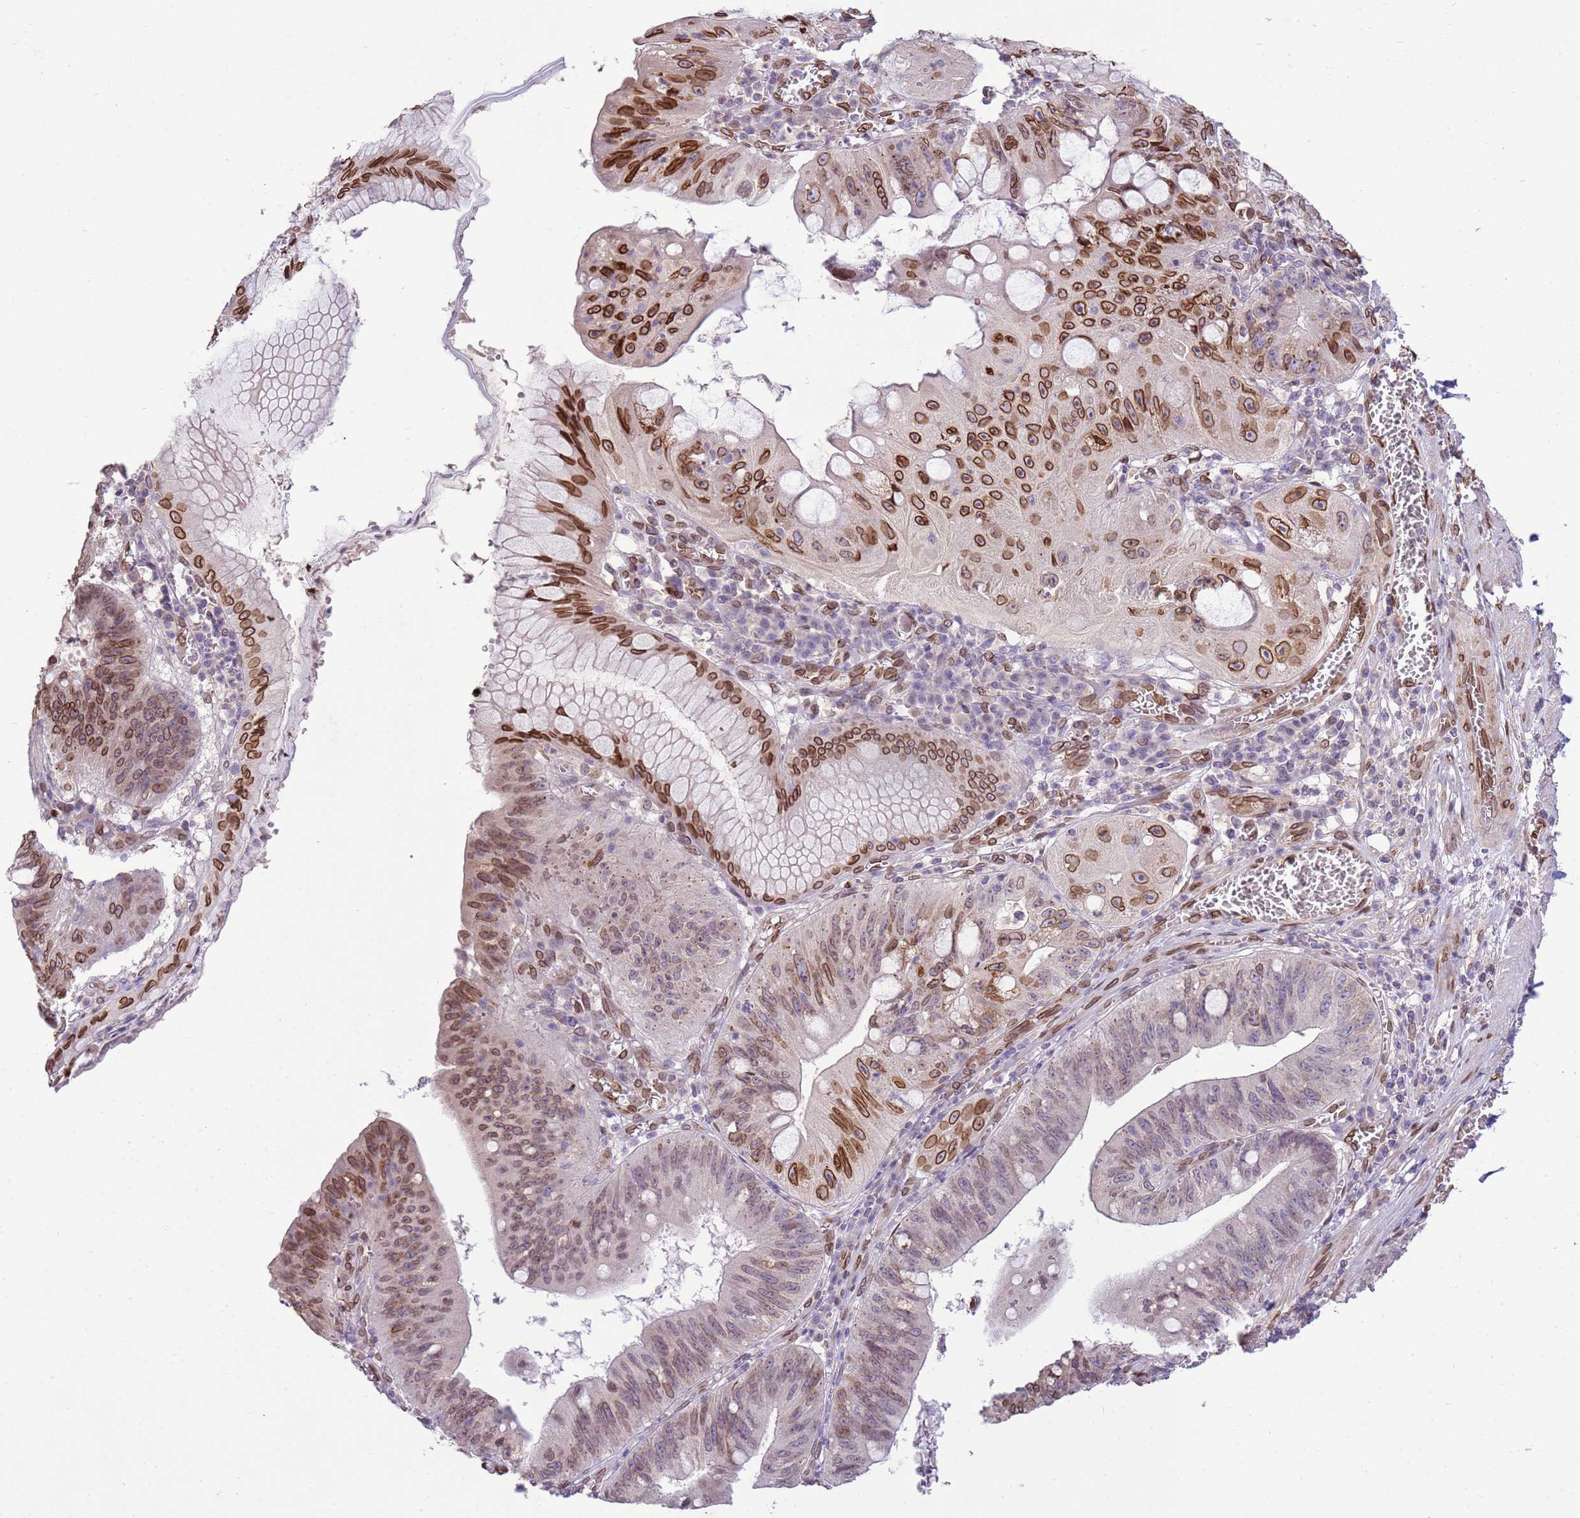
{"staining": {"intensity": "strong", "quantity": "25%-75%", "location": "cytoplasmic/membranous,nuclear"}, "tissue": "stomach cancer", "cell_type": "Tumor cells", "image_type": "cancer", "snomed": [{"axis": "morphology", "description": "Adenocarcinoma, NOS"}, {"axis": "topography", "description": "Stomach"}], "caption": "Immunohistochemical staining of human stomach adenocarcinoma demonstrates strong cytoplasmic/membranous and nuclear protein positivity in approximately 25%-75% of tumor cells.", "gene": "TMEM47", "patient": {"sex": "male", "age": 59}}